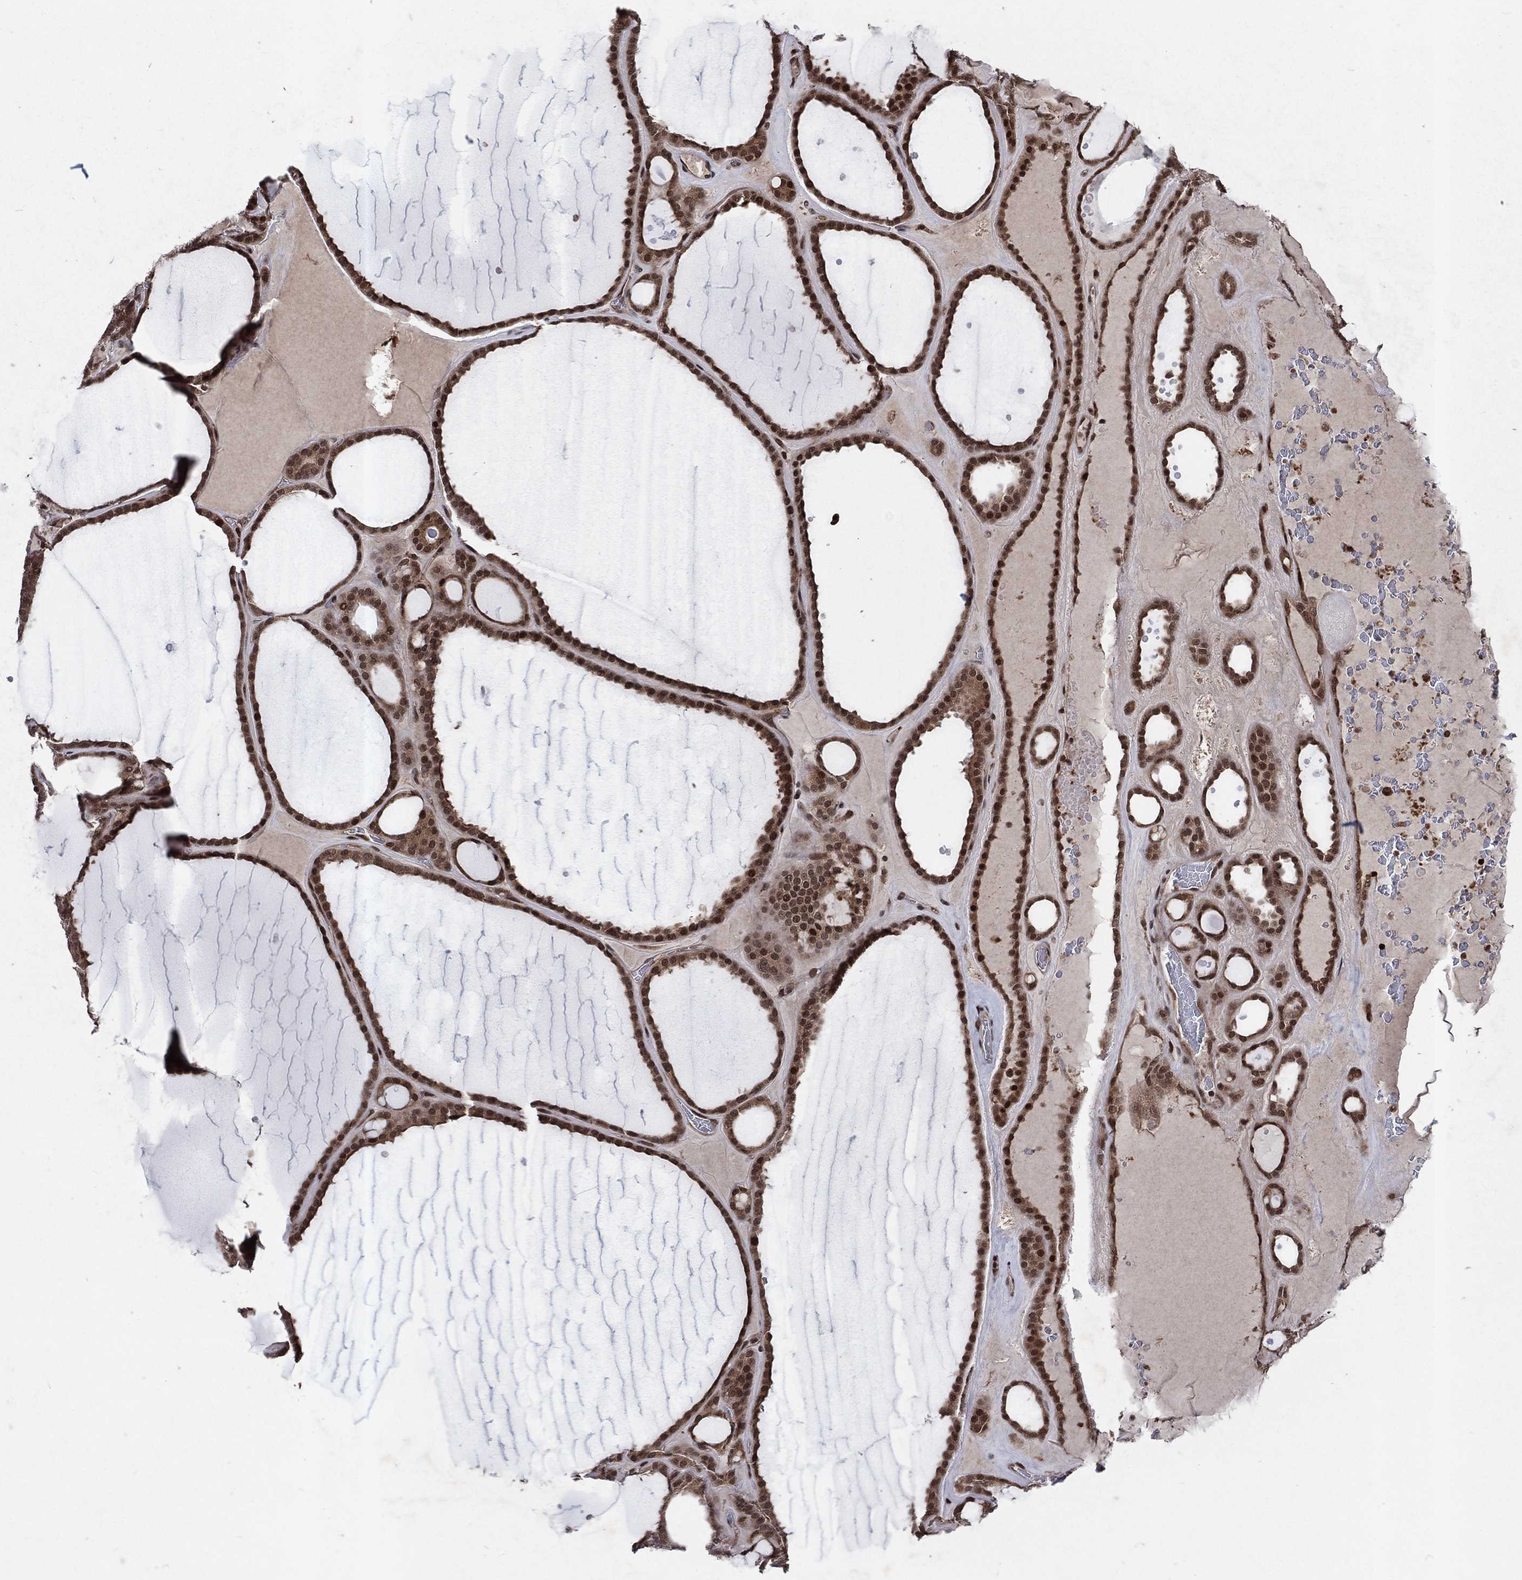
{"staining": {"intensity": "strong", "quantity": ">75%", "location": "cytoplasmic/membranous,nuclear"}, "tissue": "thyroid gland", "cell_type": "Glandular cells", "image_type": "normal", "snomed": [{"axis": "morphology", "description": "Normal tissue, NOS"}, {"axis": "topography", "description": "Thyroid gland"}], "caption": "Immunohistochemical staining of benign thyroid gland shows >75% levels of strong cytoplasmic/membranous,nuclear protein staining in approximately >75% of glandular cells.", "gene": "DMAP1", "patient": {"sex": "male", "age": 63}}